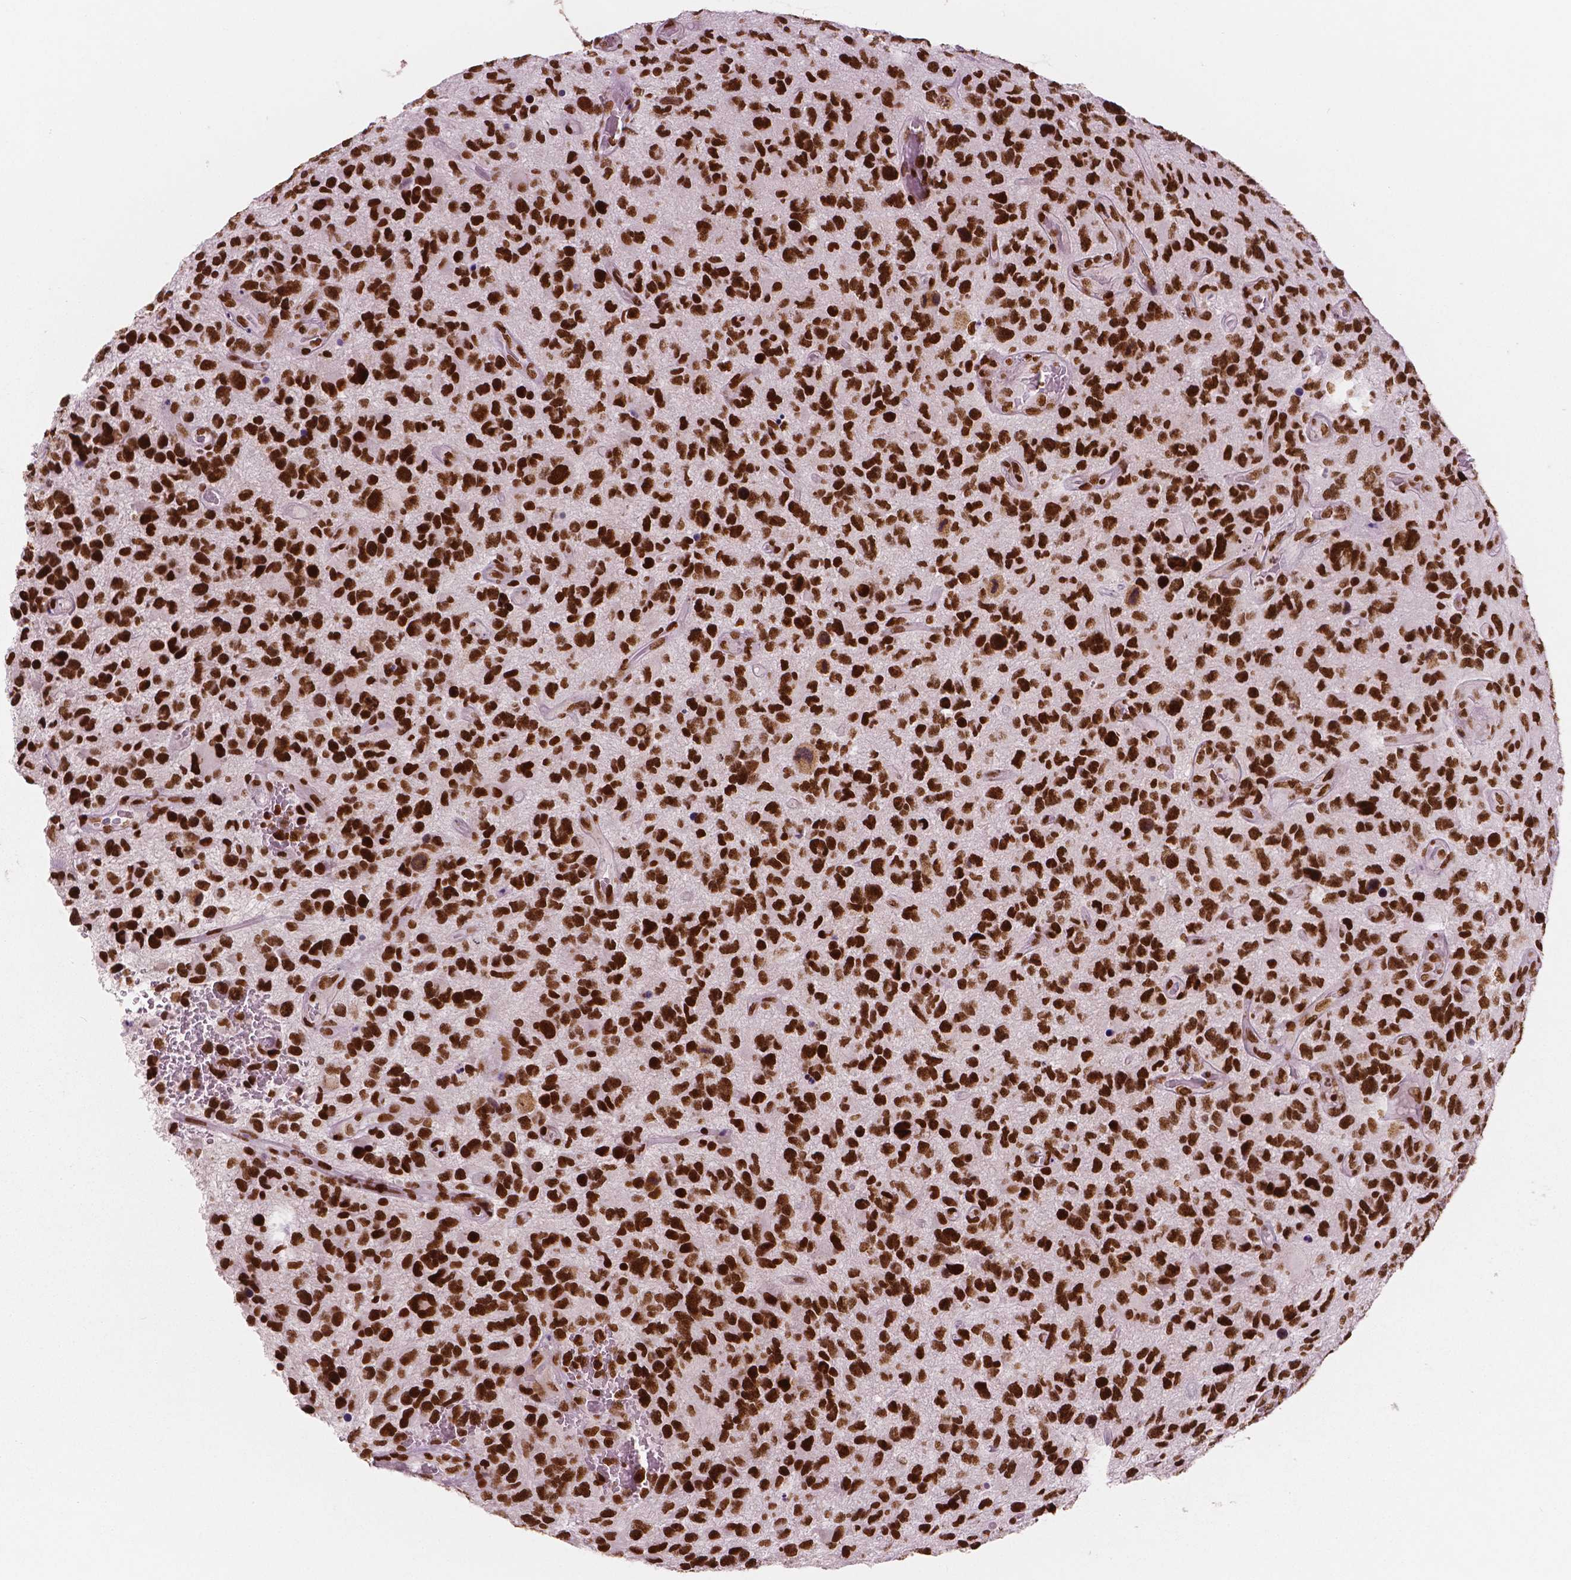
{"staining": {"intensity": "strong", "quantity": ">75%", "location": "nuclear"}, "tissue": "glioma", "cell_type": "Tumor cells", "image_type": "cancer", "snomed": [{"axis": "morphology", "description": "Glioma, malignant, NOS"}, {"axis": "morphology", "description": "Glioma, malignant, High grade"}, {"axis": "topography", "description": "Brain"}], "caption": "A photomicrograph of glioma stained for a protein demonstrates strong nuclear brown staining in tumor cells. The protein is shown in brown color, while the nuclei are stained blue.", "gene": "BRD4", "patient": {"sex": "female", "age": 71}}